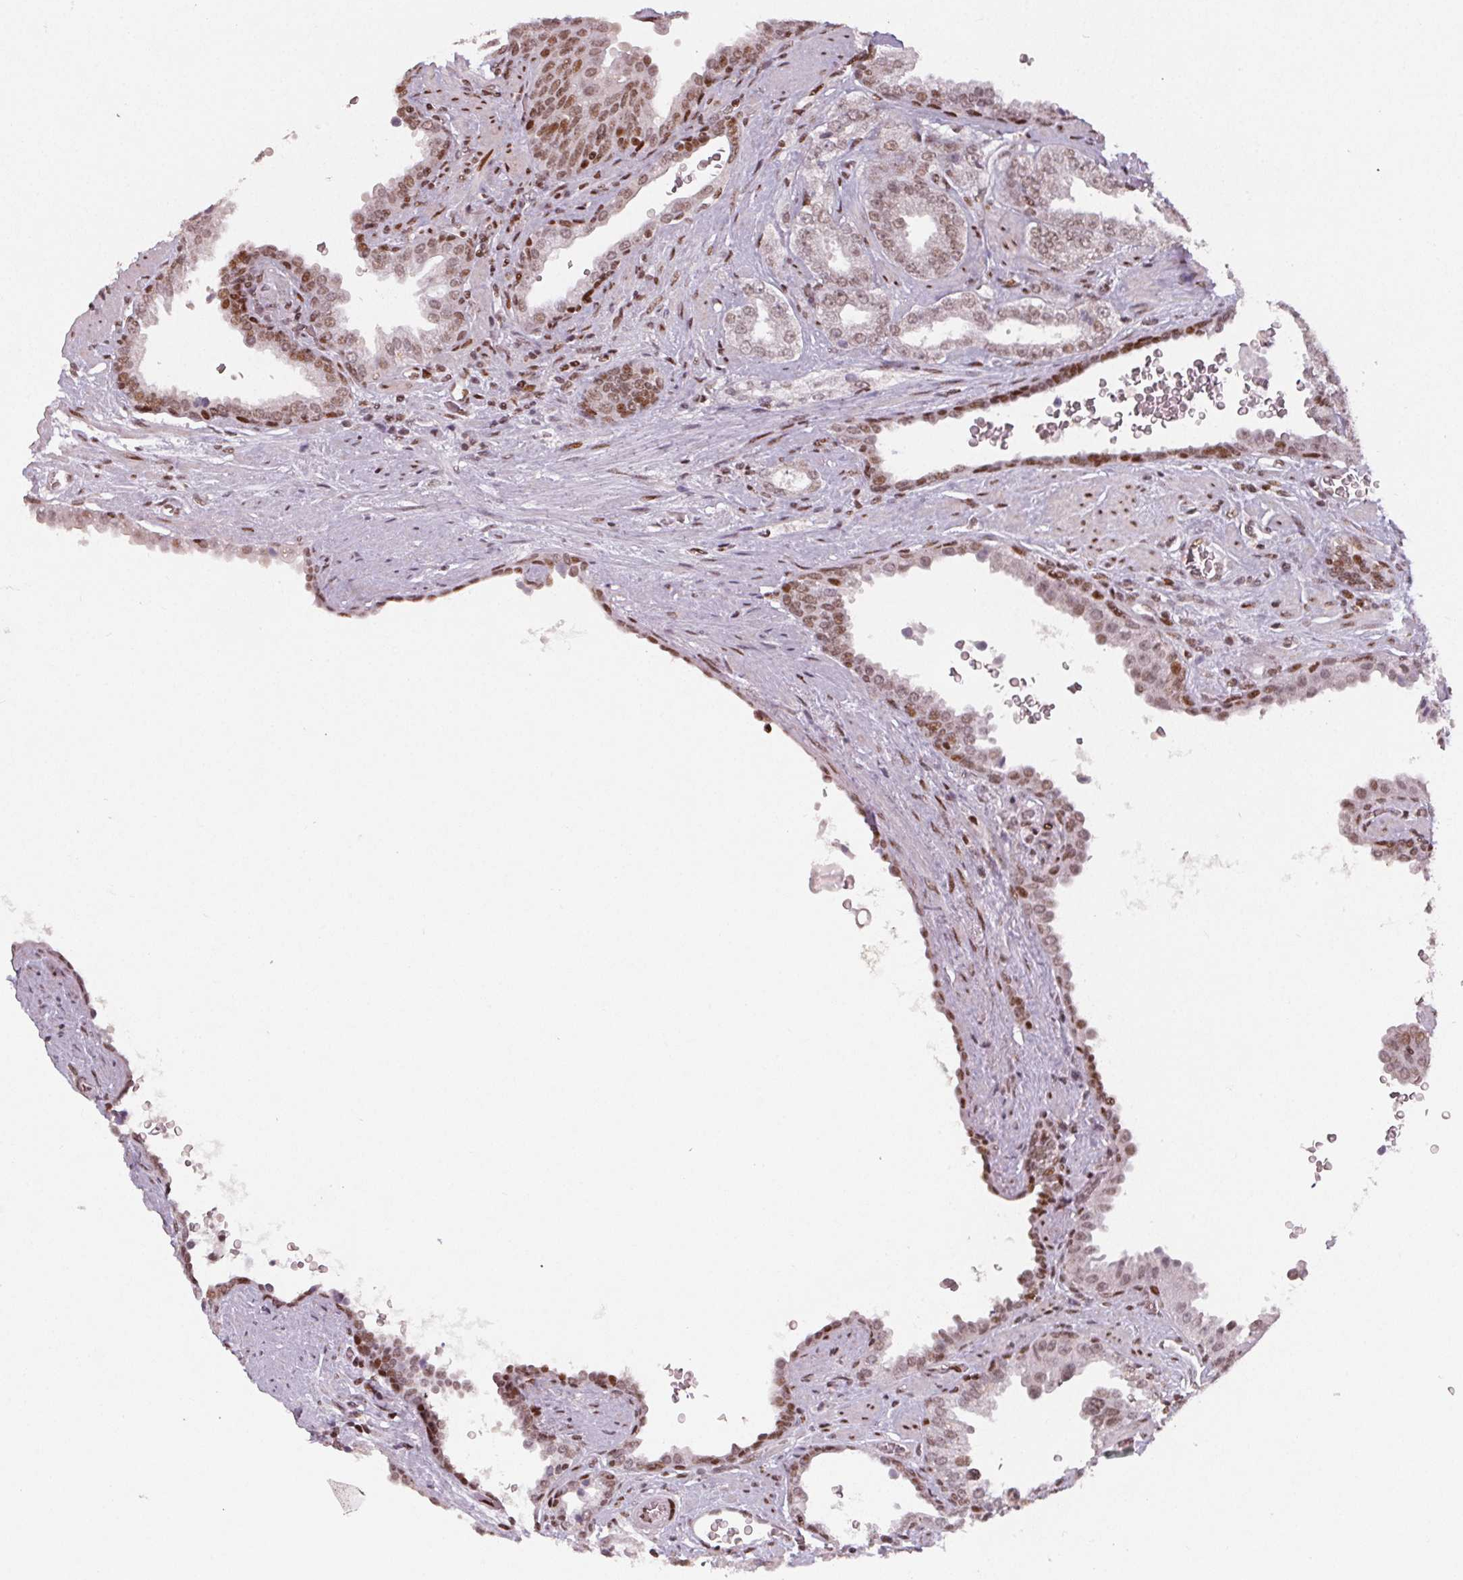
{"staining": {"intensity": "moderate", "quantity": ">75%", "location": "nuclear"}, "tissue": "prostate cancer", "cell_type": "Tumor cells", "image_type": "cancer", "snomed": [{"axis": "morphology", "description": "Adenocarcinoma, Low grade"}, {"axis": "topography", "description": "Prostate"}], "caption": "A histopathology image showing moderate nuclear positivity in about >75% of tumor cells in prostate low-grade adenocarcinoma, as visualized by brown immunohistochemical staining.", "gene": "KMT2A", "patient": {"sex": "male", "age": 67}}